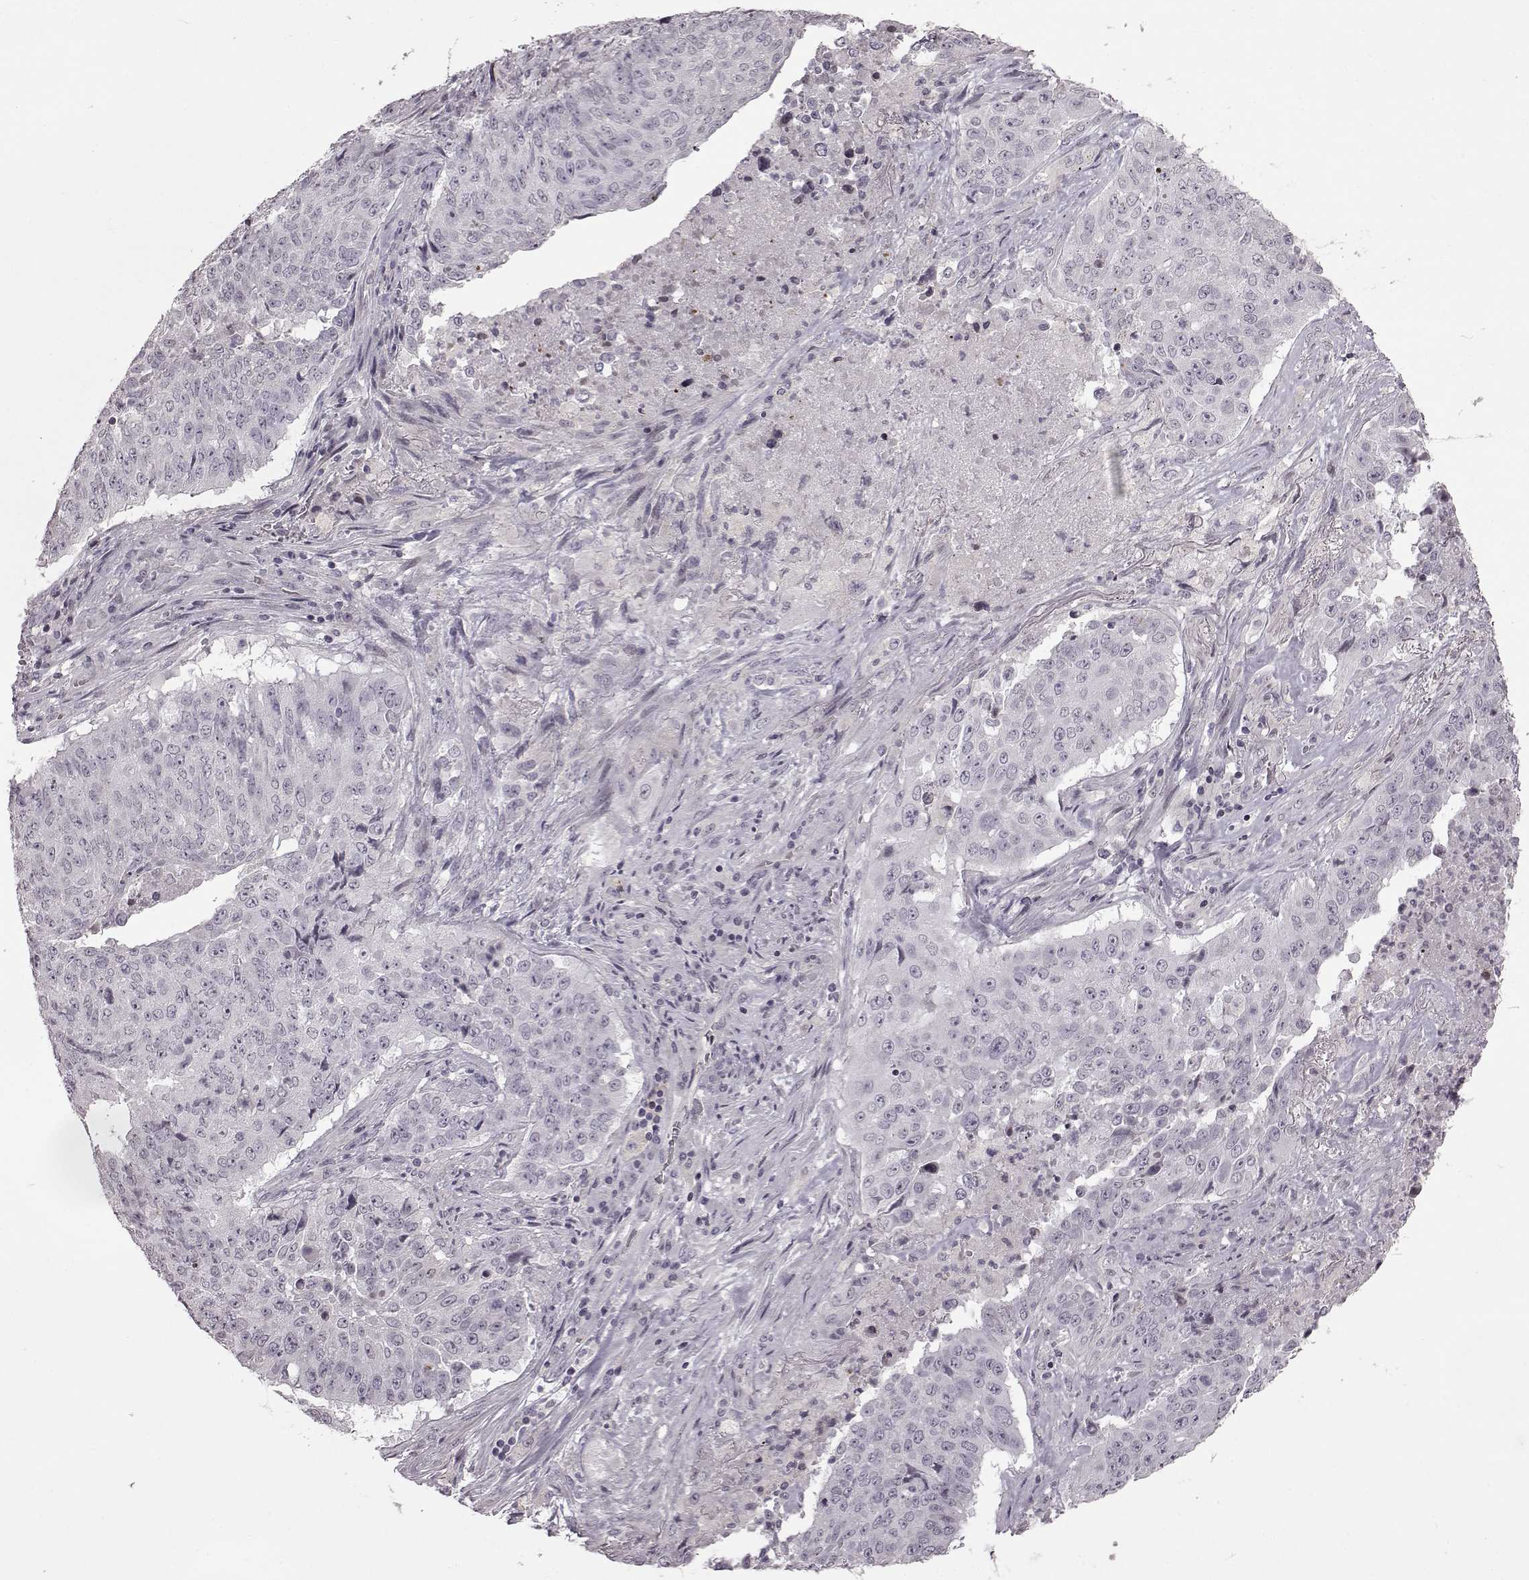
{"staining": {"intensity": "negative", "quantity": "none", "location": "none"}, "tissue": "lung cancer", "cell_type": "Tumor cells", "image_type": "cancer", "snomed": [{"axis": "morphology", "description": "Normal tissue, NOS"}, {"axis": "morphology", "description": "Squamous cell carcinoma, NOS"}, {"axis": "topography", "description": "Bronchus"}, {"axis": "topography", "description": "Lung"}], "caption": "DAB immunohistochemical staining of lung cancer demonstrates no significant positivity in tumor cells.", "gene": "GAL", "patient": {"sex": "male", "age": 64}}